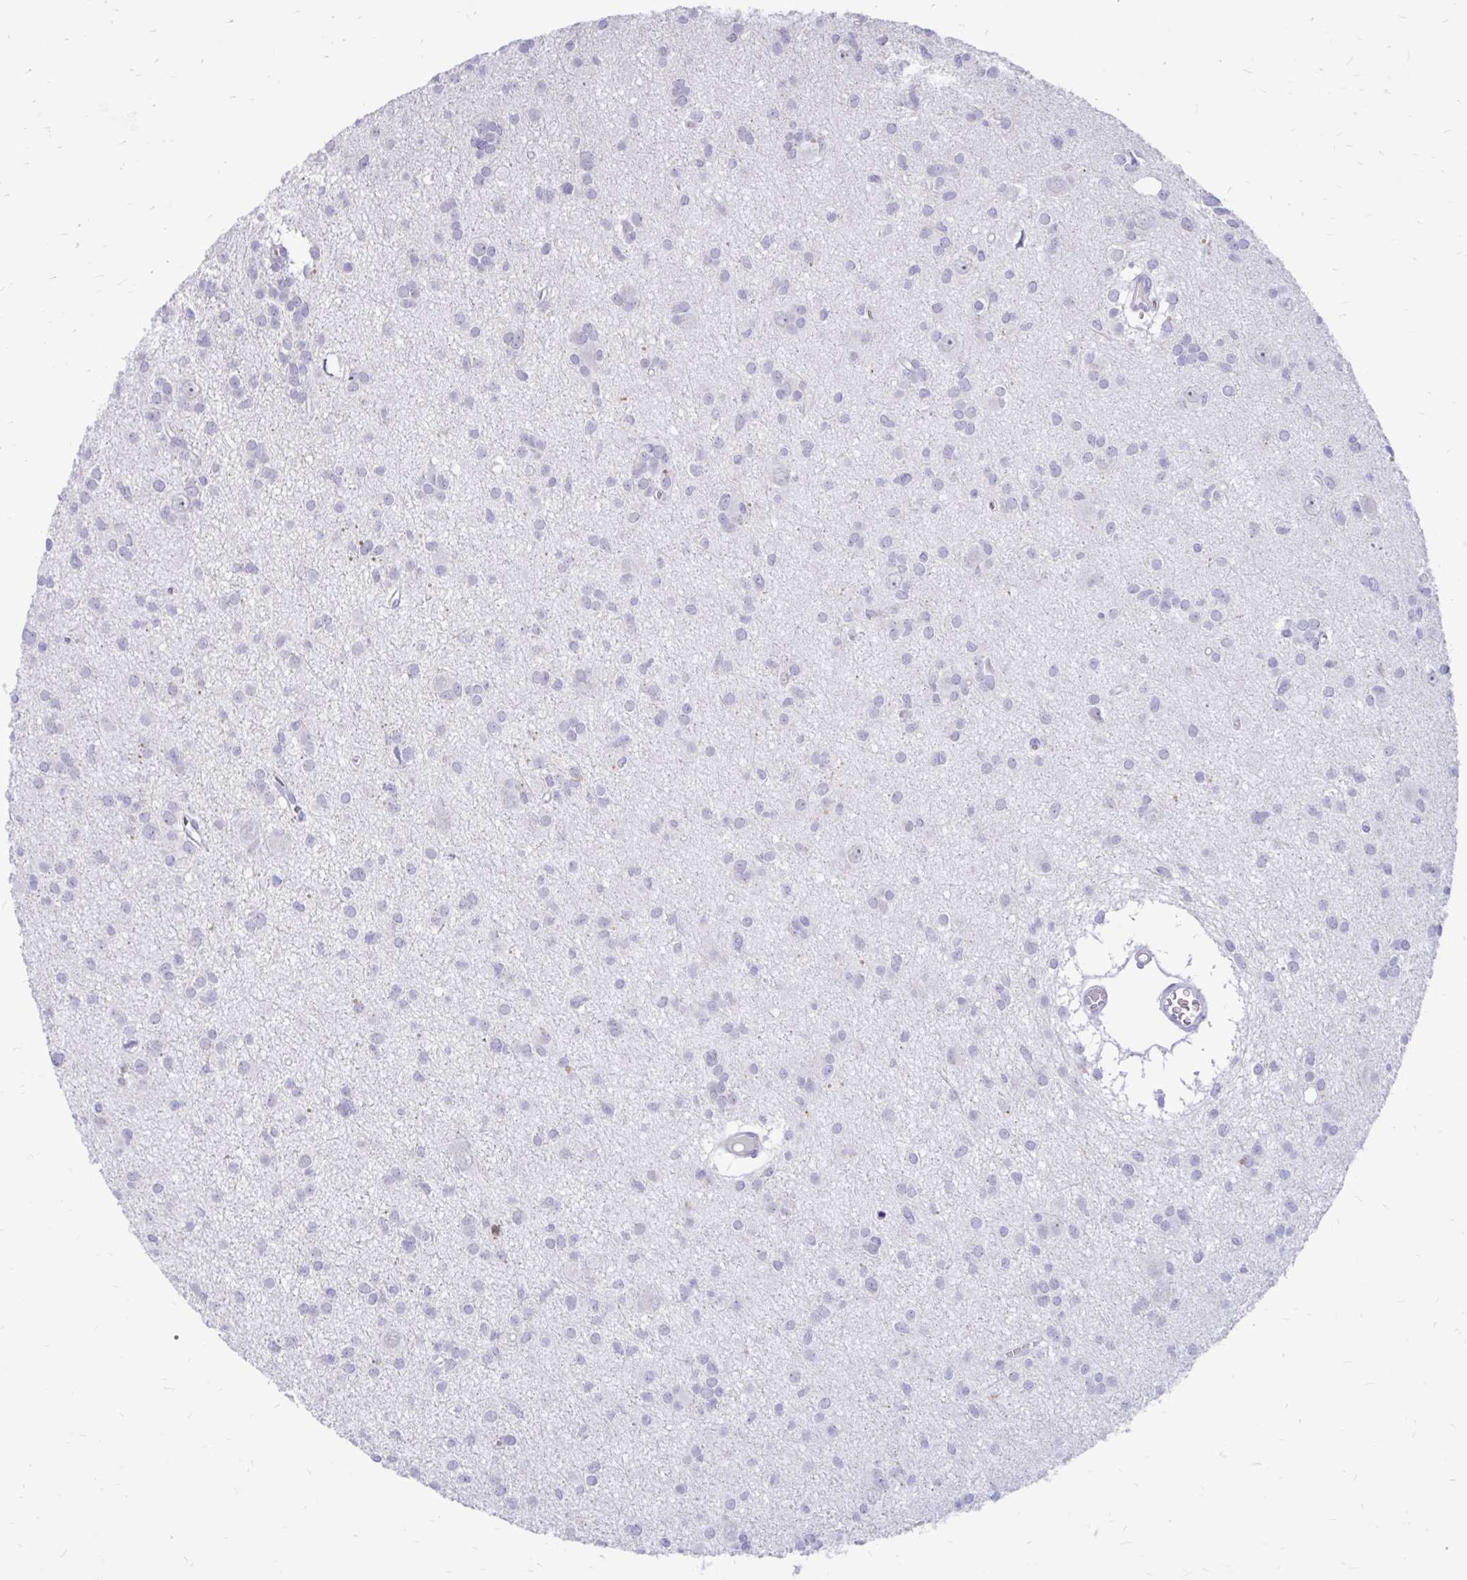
{"staining": {"intensity": "negative", "quantity": "none", "location": "none"}, "tissue": "glioma", "cell_type": "Tumor cells", "image_type": "cancer", "snomed": [{"axis": "morphology", "description": "Glioma, malignant, High grade"}, {"axis": "topography", "description": "Brain"}], "caption": "Immunohistochemistry (IHC) of human malignant high-grade glioma reveals no expression in tumor cells. The staining is performed using DAB brown chromogen with nuclei counter-stained in using hematoxylin.", "gene": "IGSF5", "patient": {"sex": "male", "age": 23}}